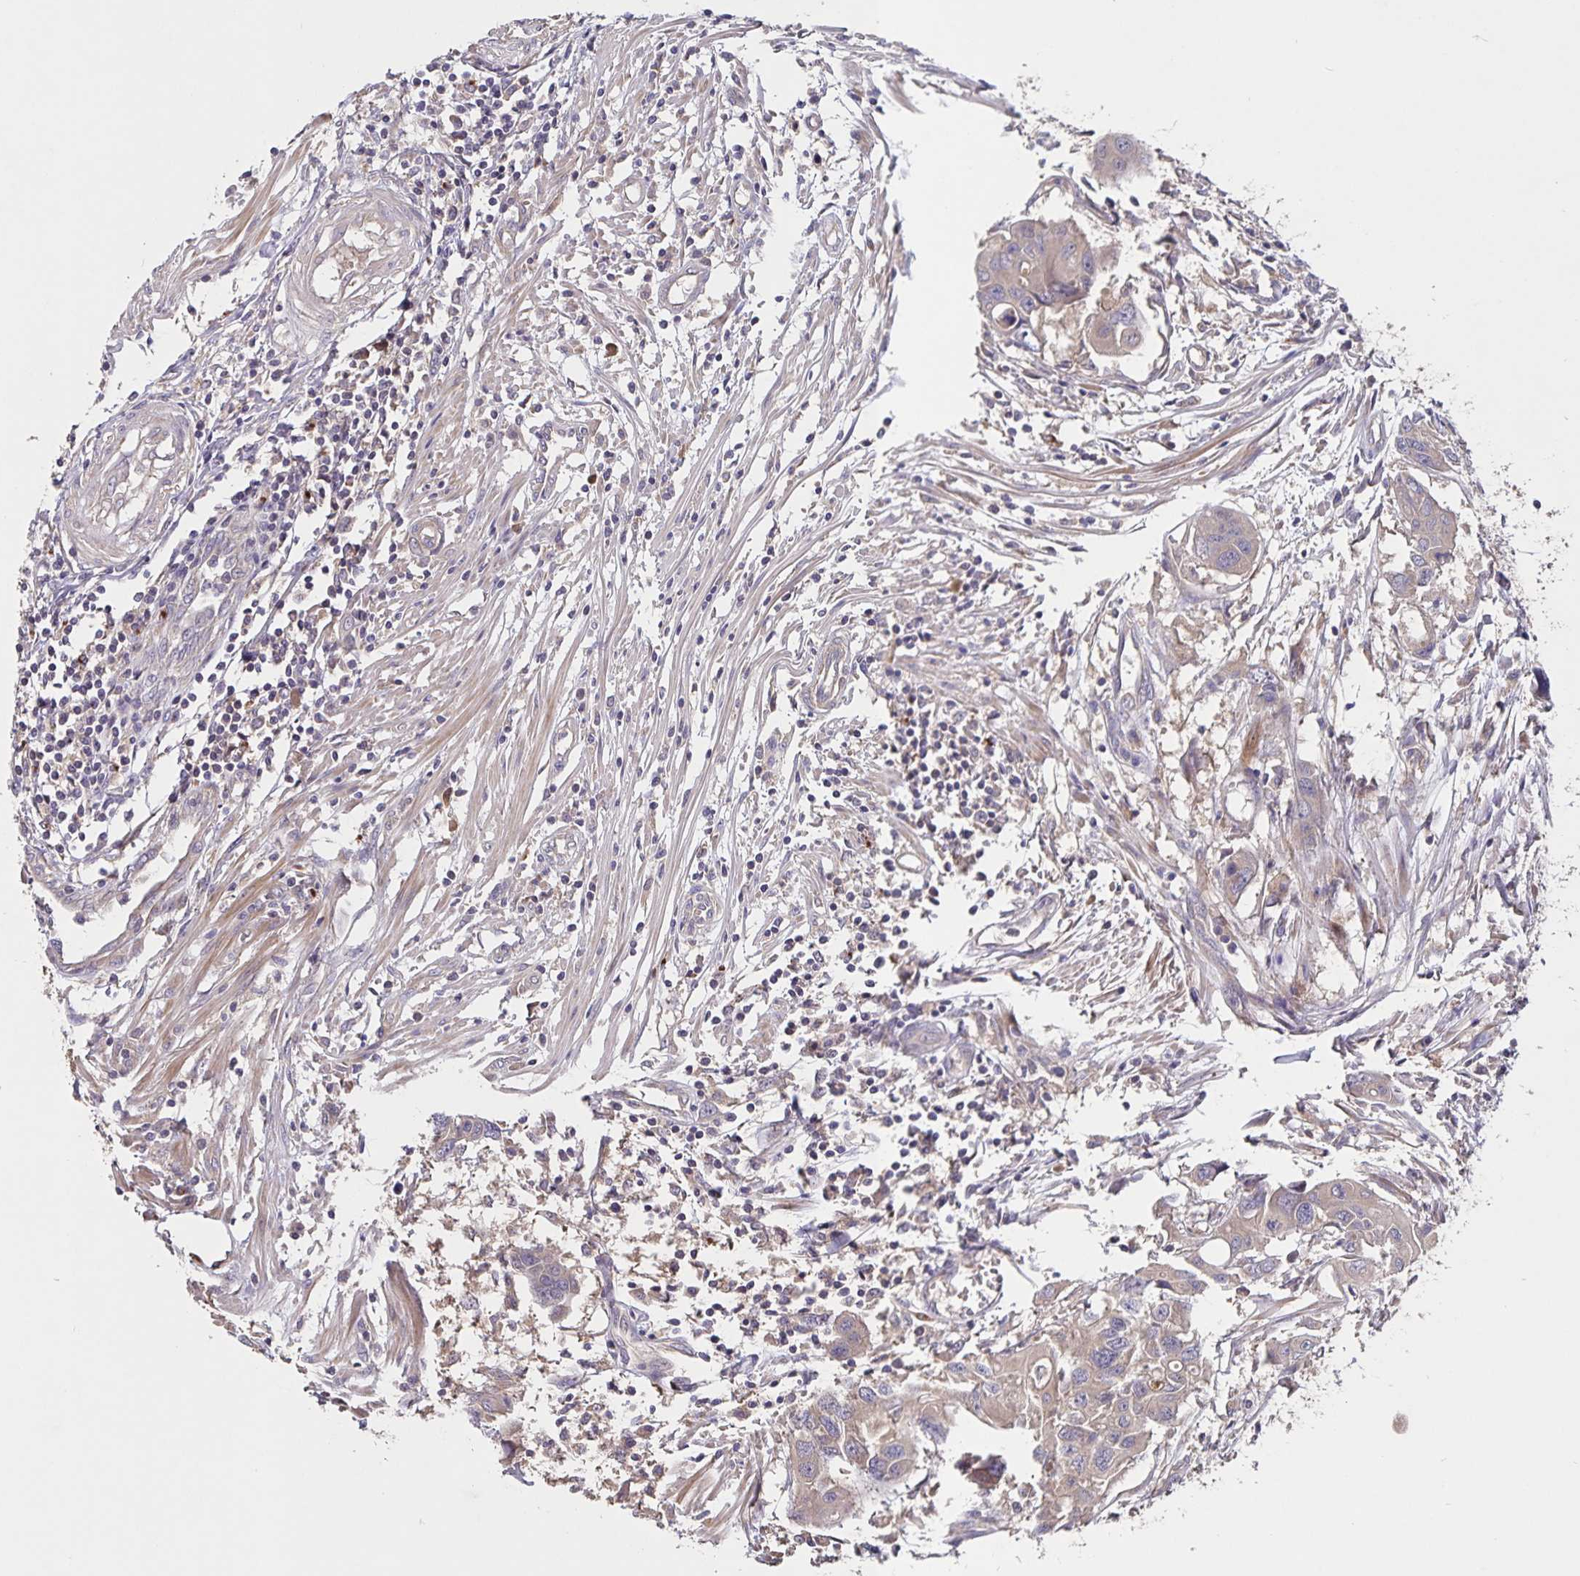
{"staining": {"intensity": "weak", "quantity": ">75%", "location": "cytoplasmic/membranous"}, "tissue": "colorectal cancer", "cell_type": "Tumor cells", "image_type": "cancer", "snomed": [{"axis": "morphology", "description": "Adenocarcinoma, NOS"}, {"axis": "topography", "description": "Colon"}], "caption": "DAB immunohistochemical staining of colorectal cancer (adenocarcinoma) reveals weak cytoplasmic/membranous protein positivity in approximately >75% of tumor cells. The protein of interest is stained brown, and the nuclei are stained in blue (DAB (3,3'-diaminobenzidine) IHC with brightfield microscopy, high magnification).", "gene": "FBXL16", "patient": {"sex": "male", "age": 77}}